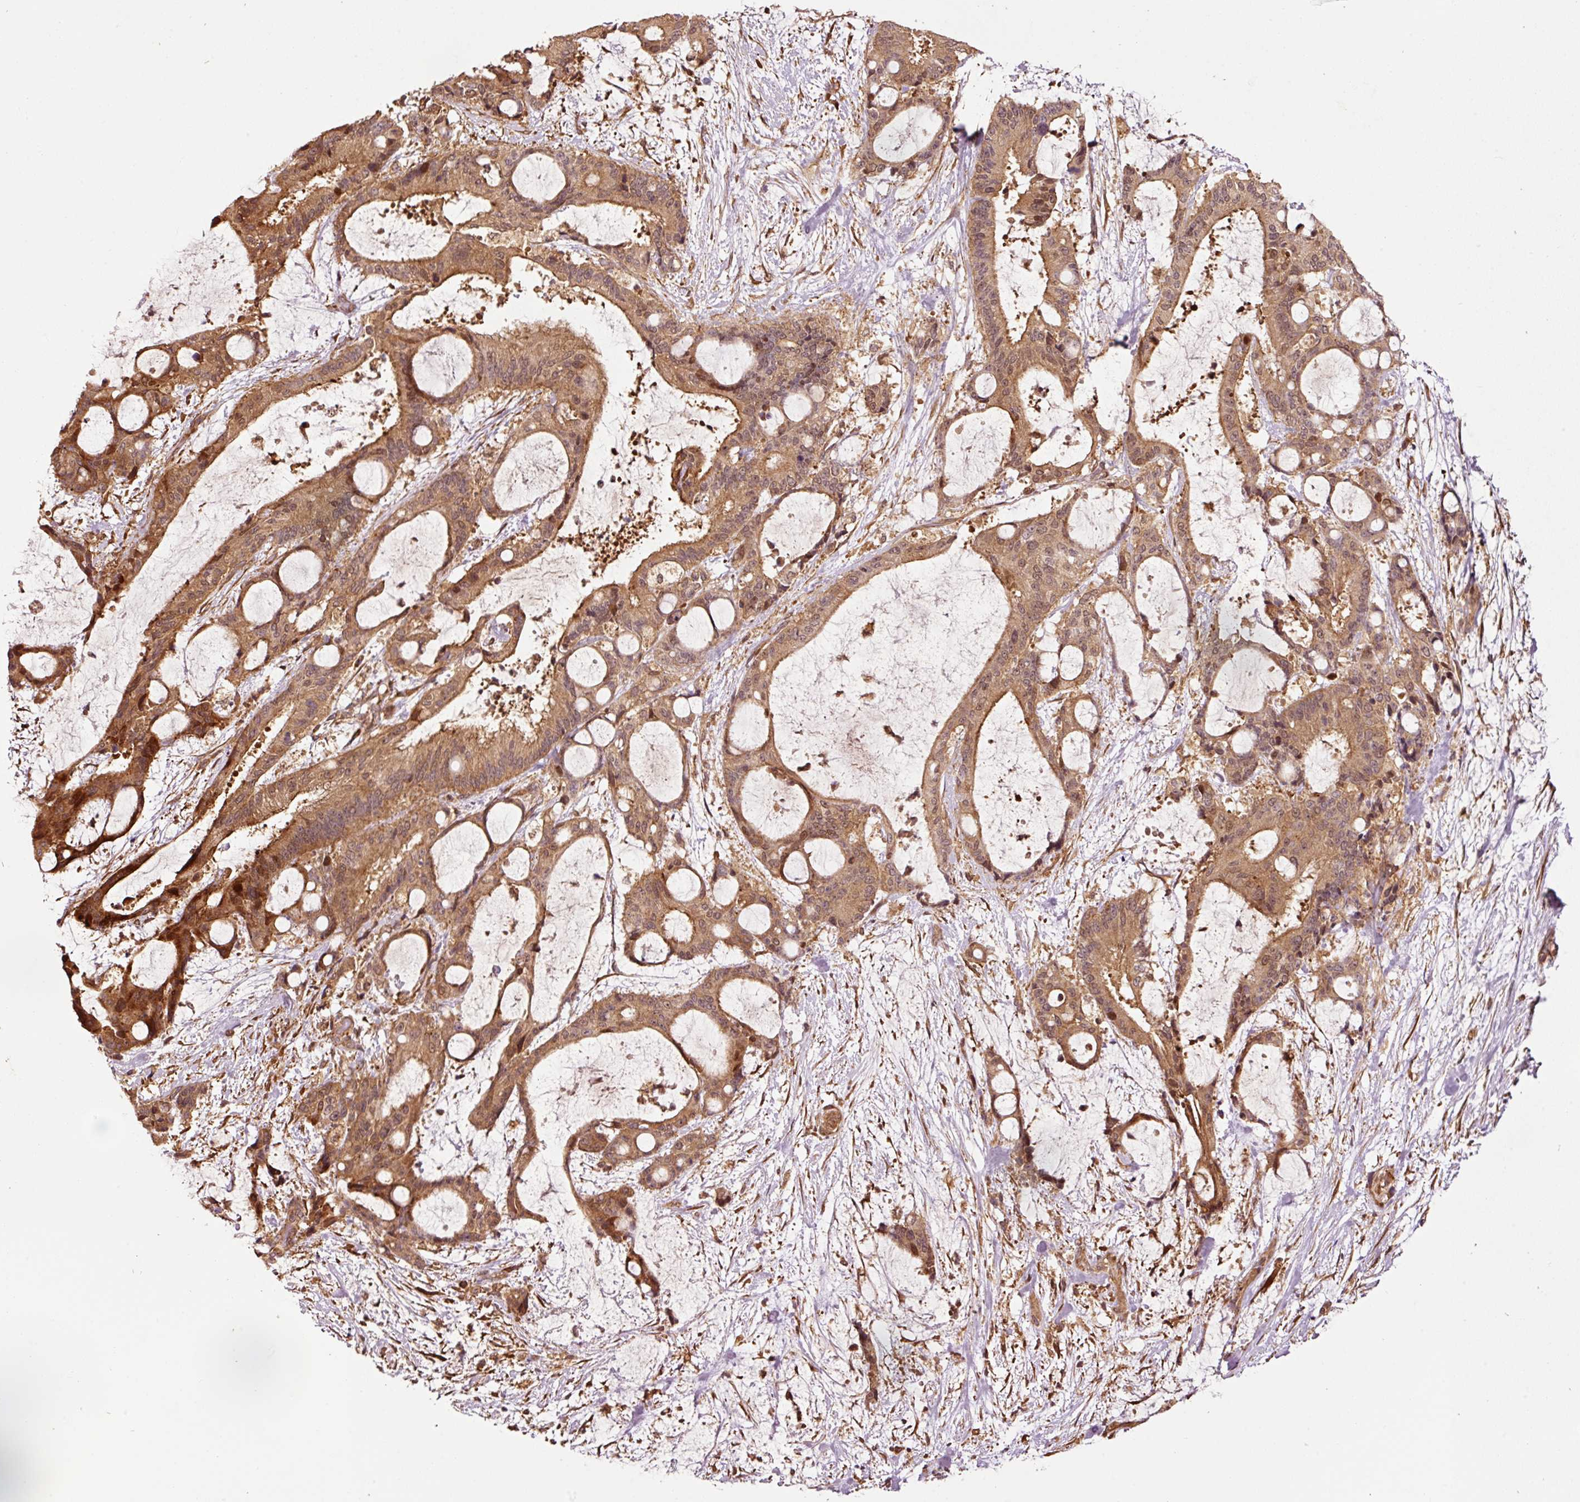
{"staining": {"intensity": "moderate", "quantity": ">75%", "location": "cytoplasmic/membranous,nuclear"}, "tissue": "liver cancer", "cell_type": "Tumor cells", "image_type": "cancer", "snomed": [{"axis": "morphology", "description": "Normal tissue, NOS"}, {"axis": "morphology", "description": "Cholangiocarcinoma"}, {"axis": "topography", "description": "Liver"}, {"axis": "topography", "description": "Peripheral nerve tissue"}], "caption": "Liver cancer (cholangiocarcinoma) was stained to show a protein in brown. There is medium levels of moderate cytoplasmic/membranous and nuclear staining in approximately >75% of tumor cells.", "gene": "OXER1", "patient": {"sex": "female", "age": 73}}